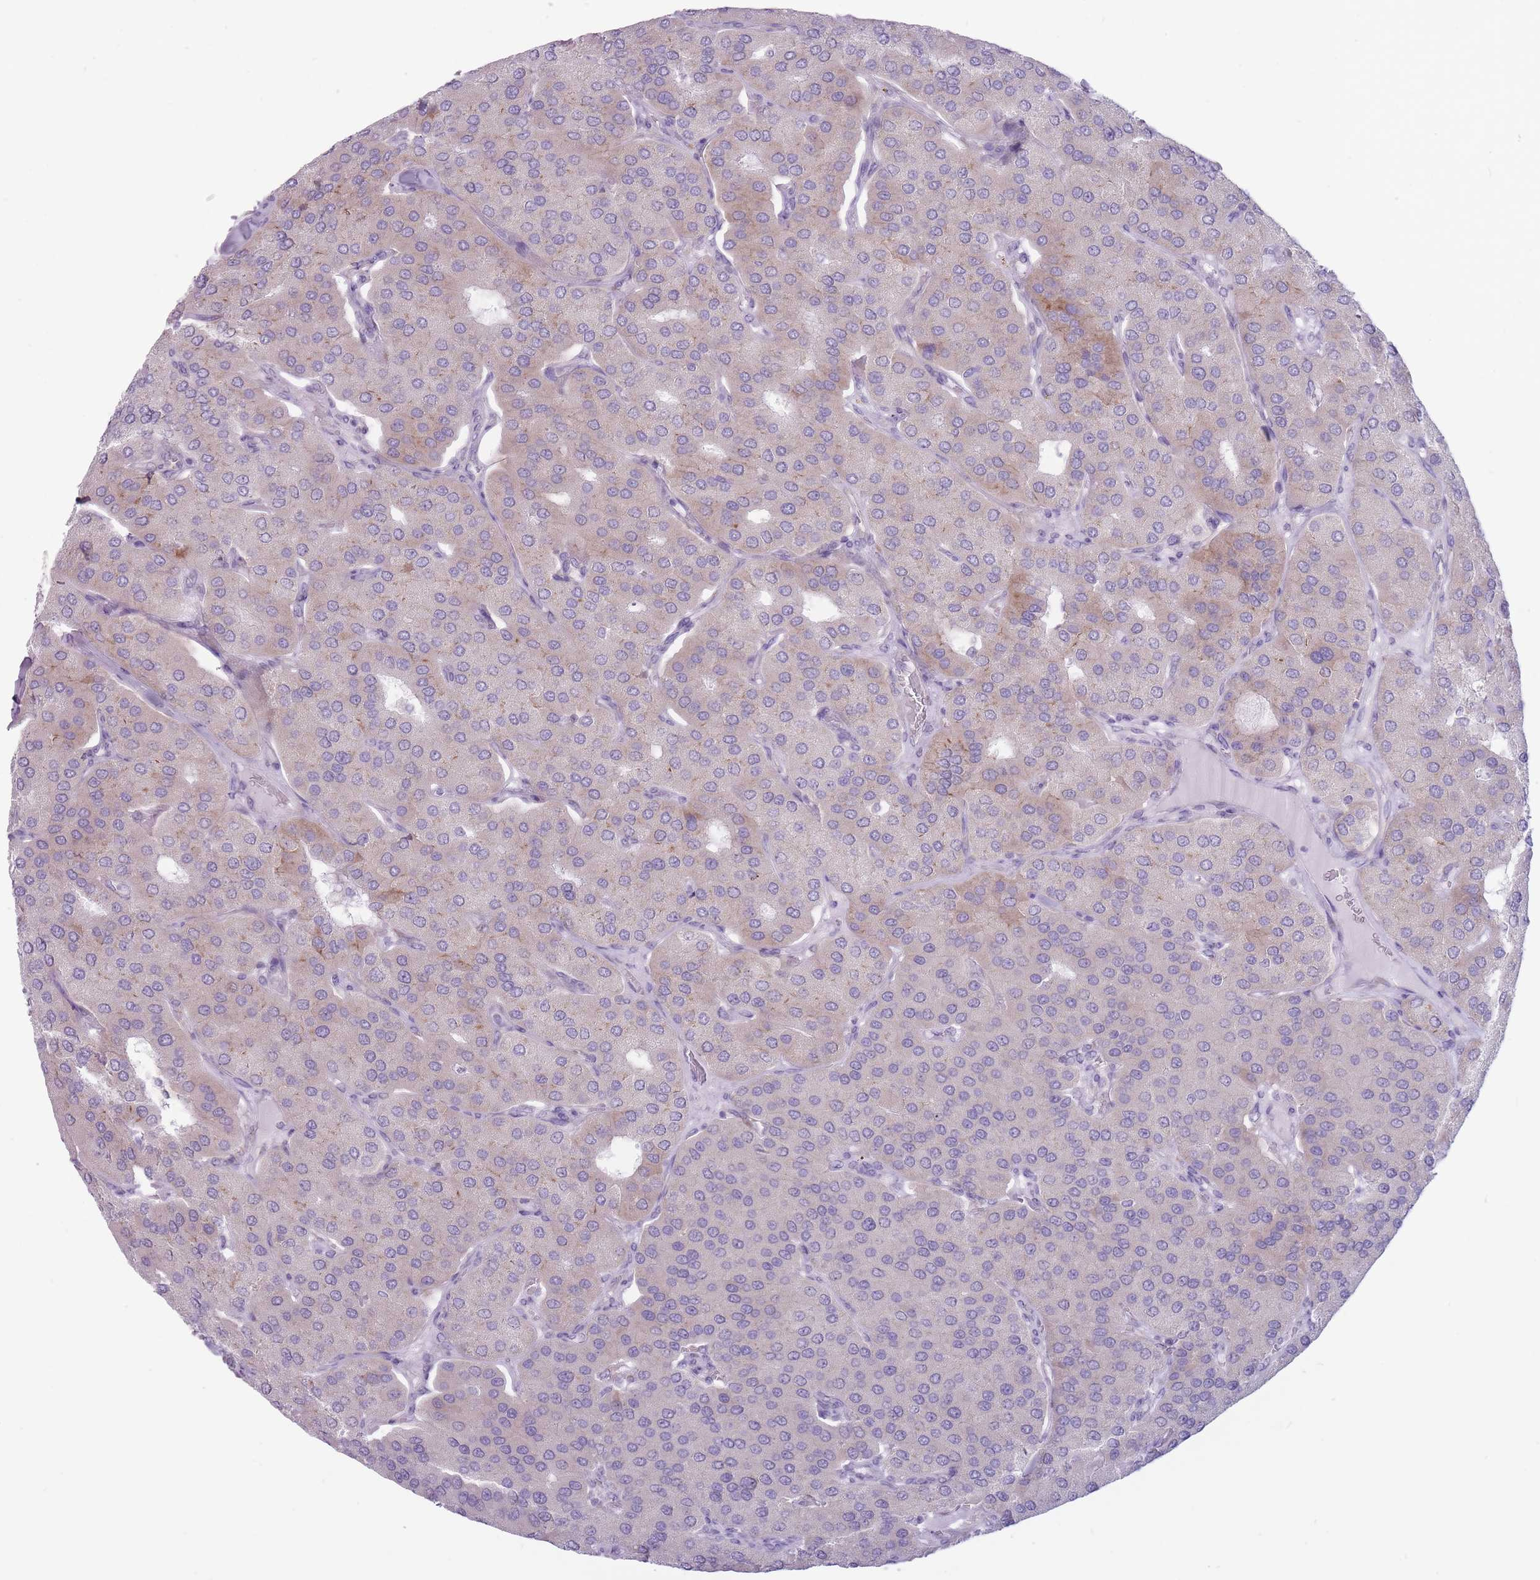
{"staining": {"intensity": "weak", "quantity": "<25%", "location": "cytoplasmic/membranous"}, "tissue": "parathyroid gland", "cell_type": "Glandular cells", "image_type": "normal", "snomed": [{"axis": "morphology", "description": "Normal tissue, NOS"}, {"axis": "morphology", "description": "Adenoma, NOS"}, {"axis": "topography", "description": "Parathyroid gland"}], "caption": "Glandular cells show no significant staining in normal parathyroid gland. (DAB IHC visualized using brightfield microscopy, high magnification).", "gene": "RPL18", "patient": {"sex": "female", "age": 86}}